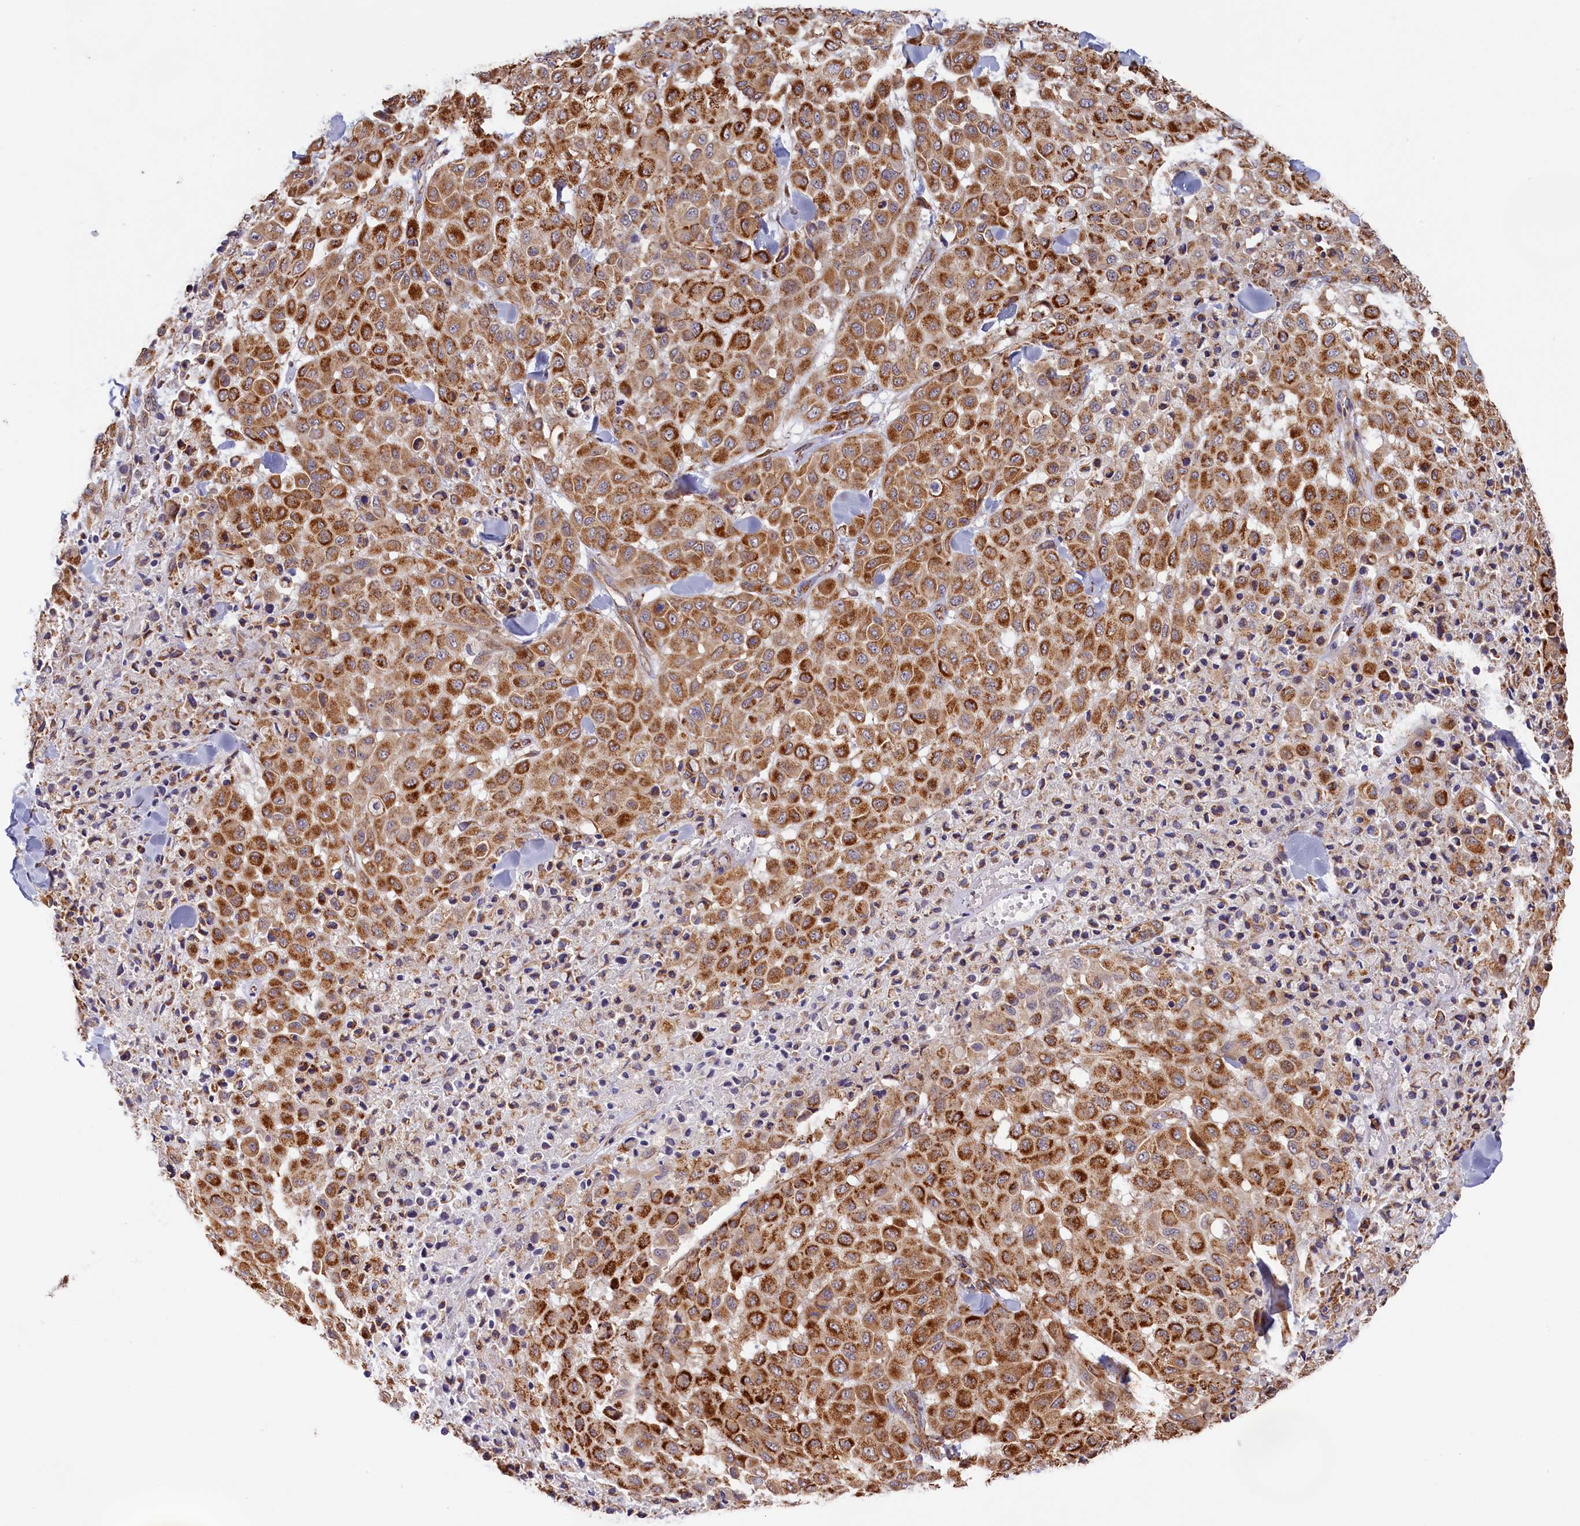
{"staining": {"intensity": "strong", "quantity": ">75%", "location": "cytoplasmic/membranous"}, "tissue": "melanoma", "cell_type": "Tumor cells", "image_type": "cancer", "snomed": [{"axis": "morphology", "description": "Malignant melanoma, Metastatic site"}, {"axis": "topography", "description": "Skin"}], "caption": "Approximately >75% of tumor cells in melanoma reveal strong cytoplasmic/membranous protein expression as visualized by brown immunohistochemical staining.", "gene": "MACROD1", "patient": {"sex": "female", "age": 81}}